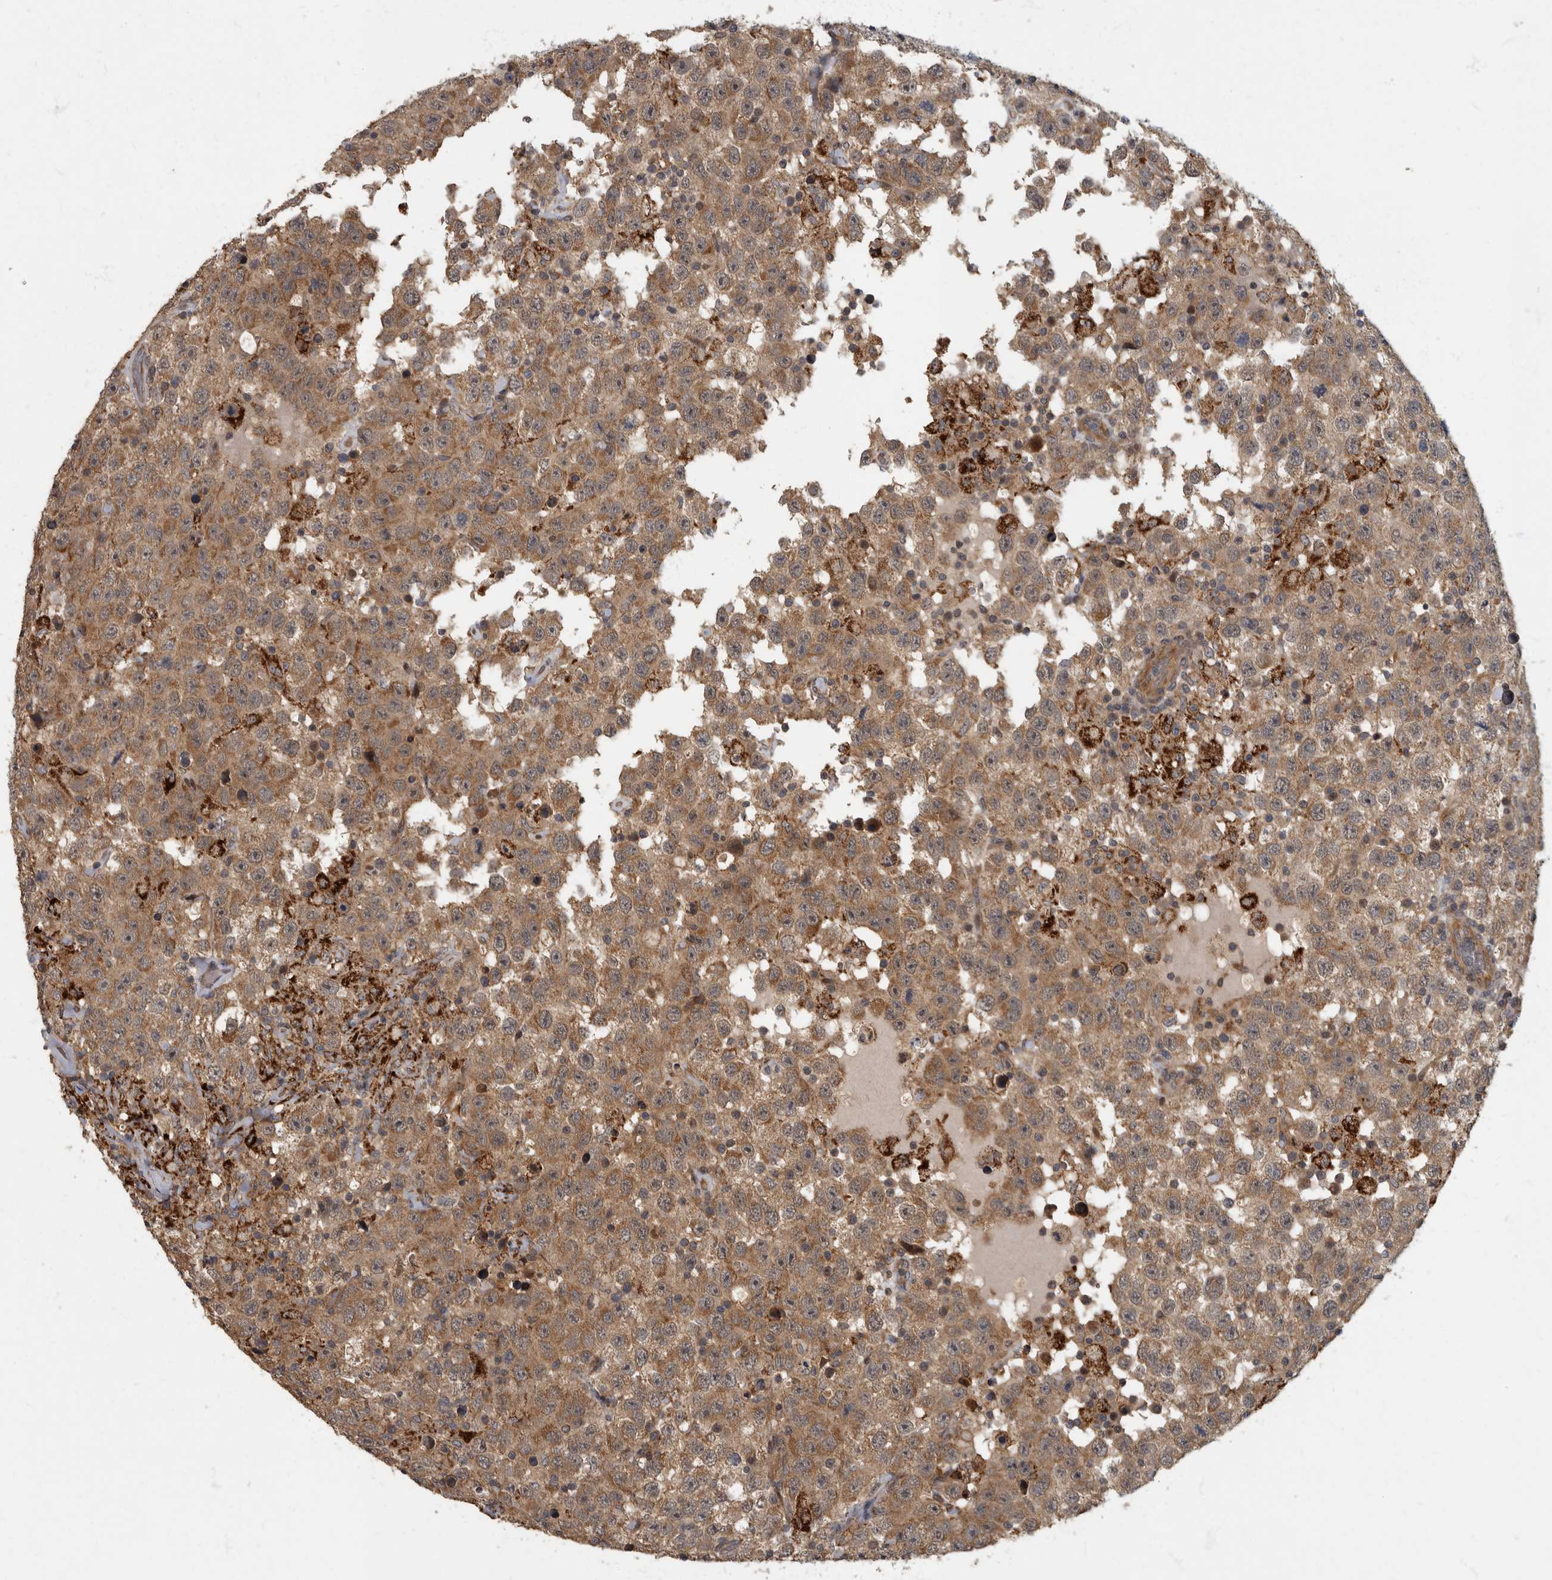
{"staining": {"intensity": "moderate", "quantity": ">75%", "location": "cytoplasmic/membranous"}, "tissue": "testis cancer", "cell_type": "Tumor cells", "image_type": "cancer", "snomed": [{"axis": "morphology", "description": "Seminoma, NOS"}, {"axis": "topography", "description": "Testis"}], "caption": "This photomicrograph exhibits IHC staining of human testis cancer (seminoma), with medium moderate cytoplasmic/membranous positivity in approximately >75% of tumor cells.", "gene": "IQCK", "patient": {"sex": "male", "age": 41}}